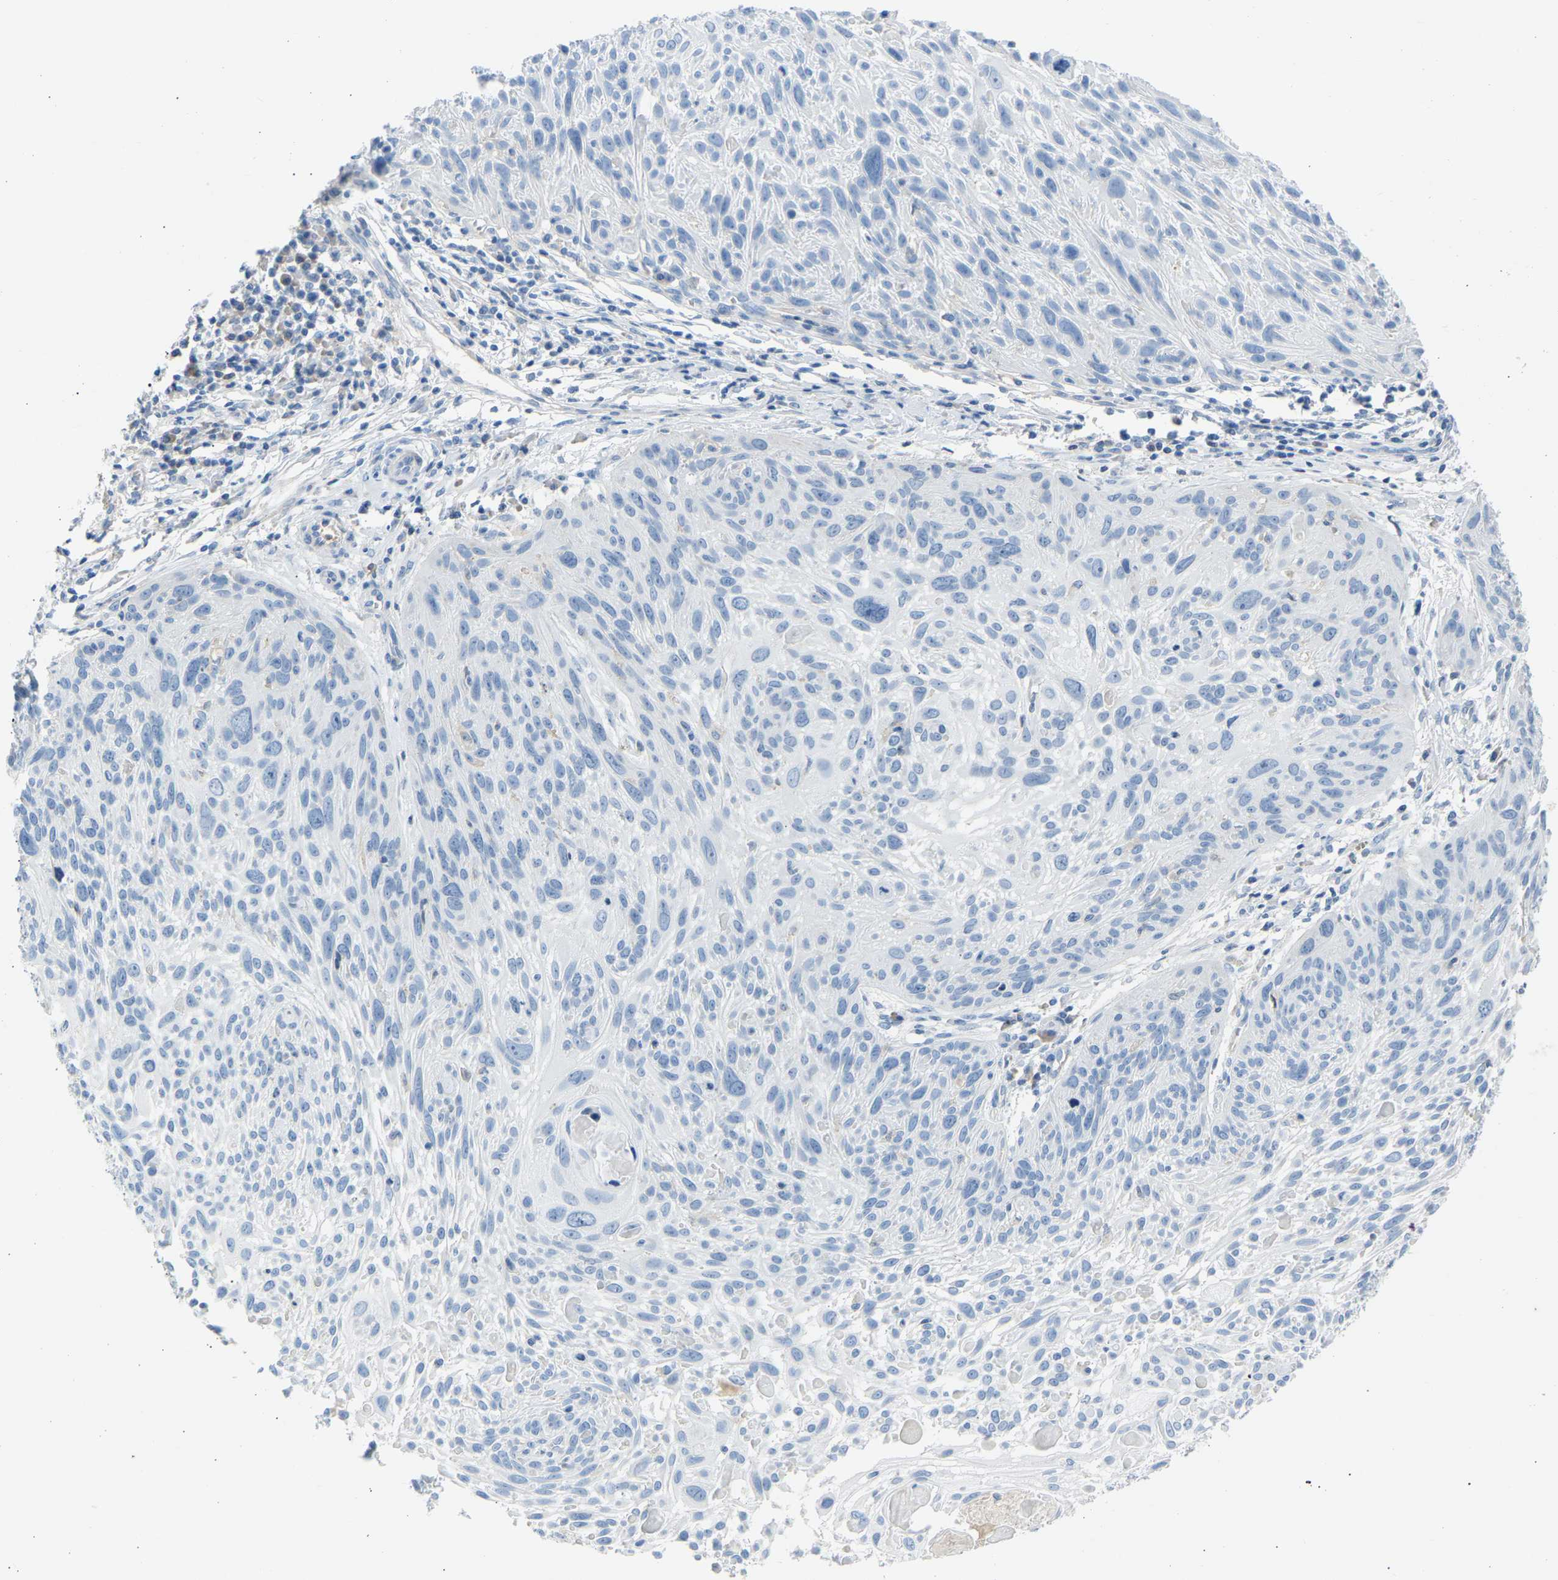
{"staining": {"intensity": "negative", "quantity": "none", "location": "none"}, "tissue": "cervical cancer", "cell_type": "Tumor cells", "image_type": "cancer", "snomed": [{"axis": "morphology", "description": "Squamous cell carcinoma, NOS"}, {"axis": "topography", "description": "Cervix"}], "caption": "A histopathology image of human squamous cell carcinoma (cervical) is negative for staining in tumor cells.", "gene": "GNAS", "patient": {"sex": "female", "age": 51}}